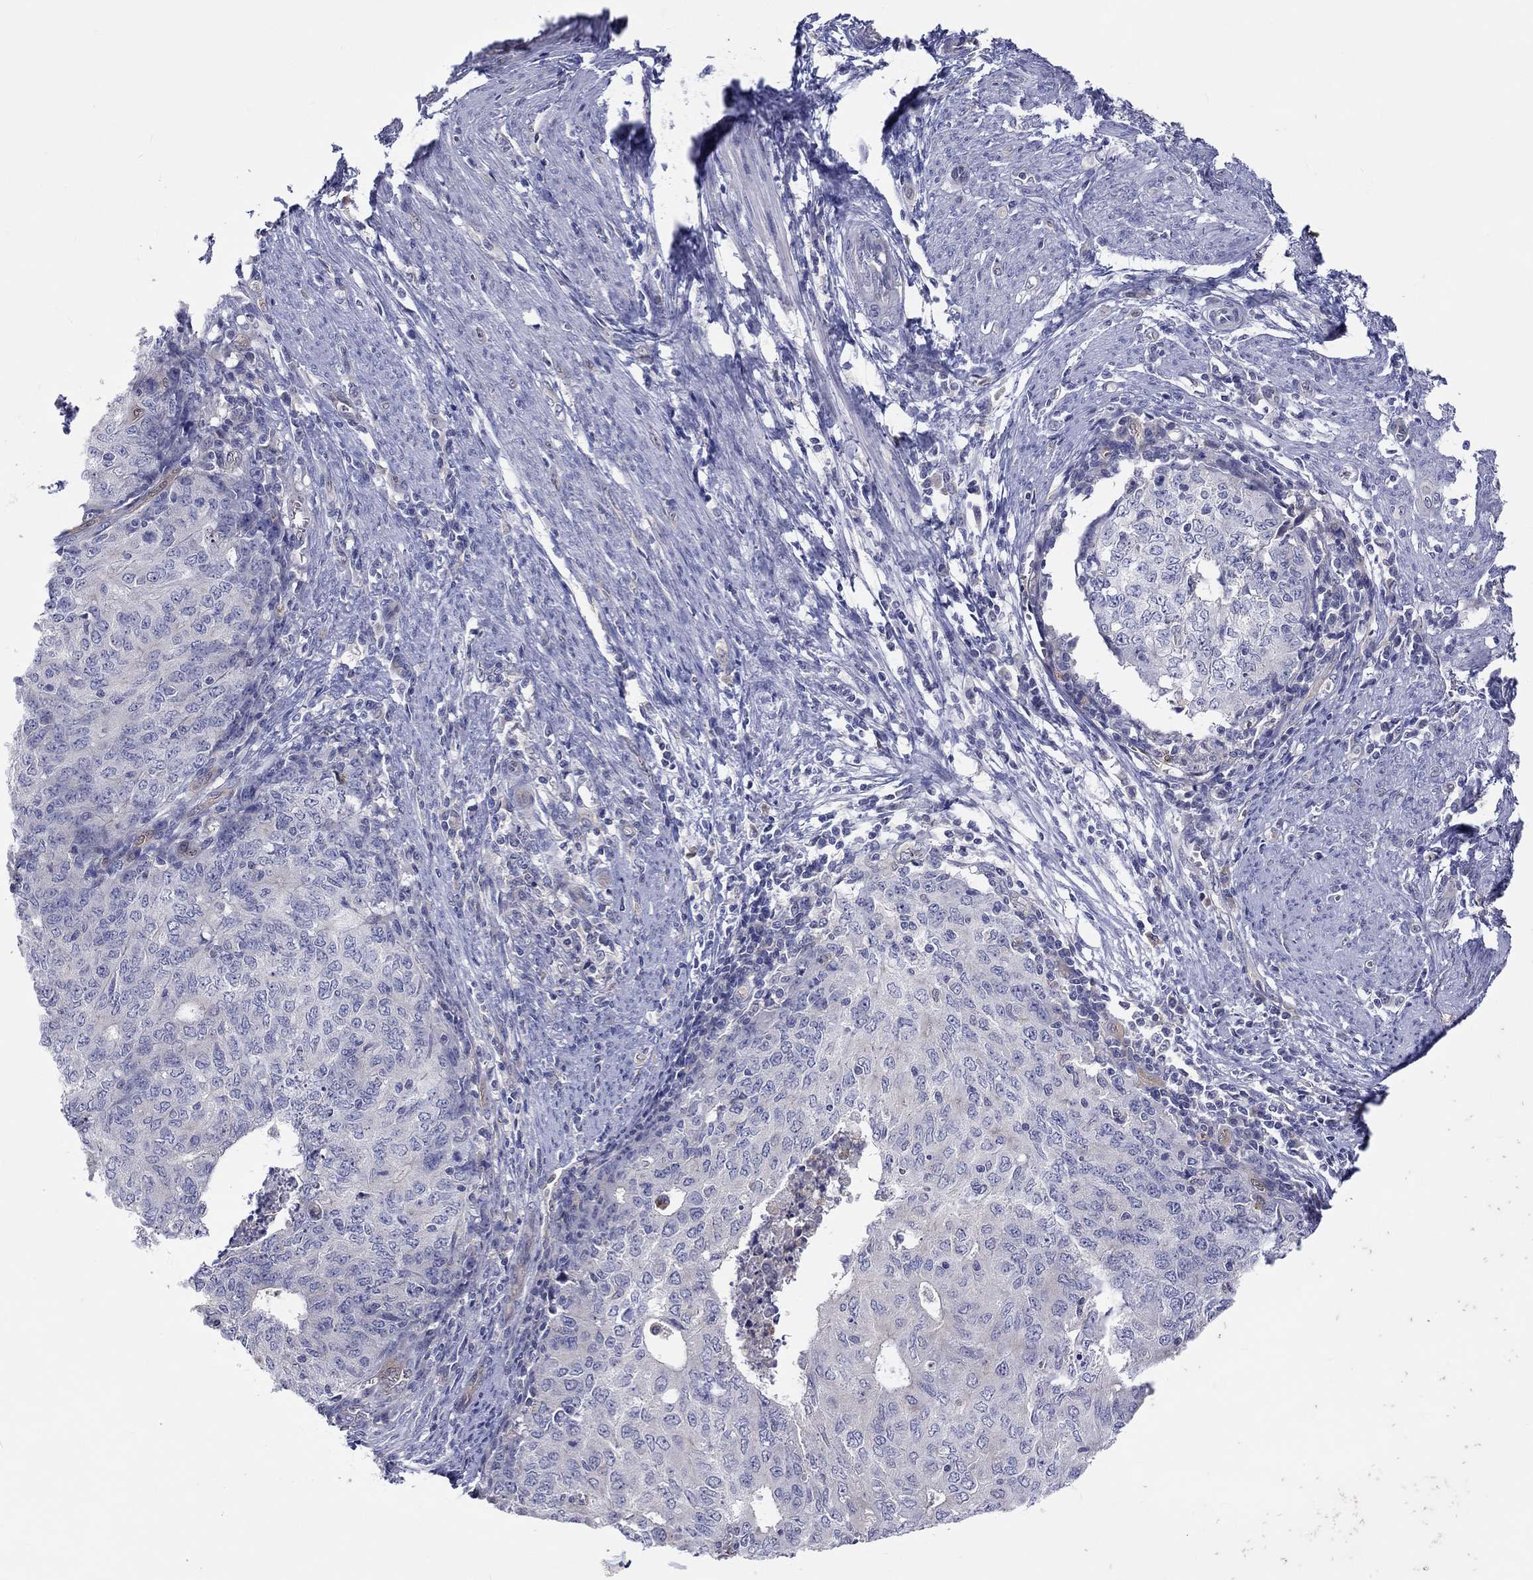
{"staining": {"intensity": "negative", "quantity": "none", "location": "none"}, "tissue": "endometrial cancer", "cell_type": "Tumor cells", "image_type": "cancer", "snomed": [{"axis": "morphology", "description": "Adenocarcinoma, NOS"}, {"axis": "topography", "description": "Endometrium"}], "caption": "Immunohistochemistry (IHC) image of adenocarcinoma (endometrial) stained for a protein (brown), which reveals no expression in tumor cells. Nuclei are stained in blue.", "gene": "ABCG4", "patient": {"sex": "female", "age": 82}}